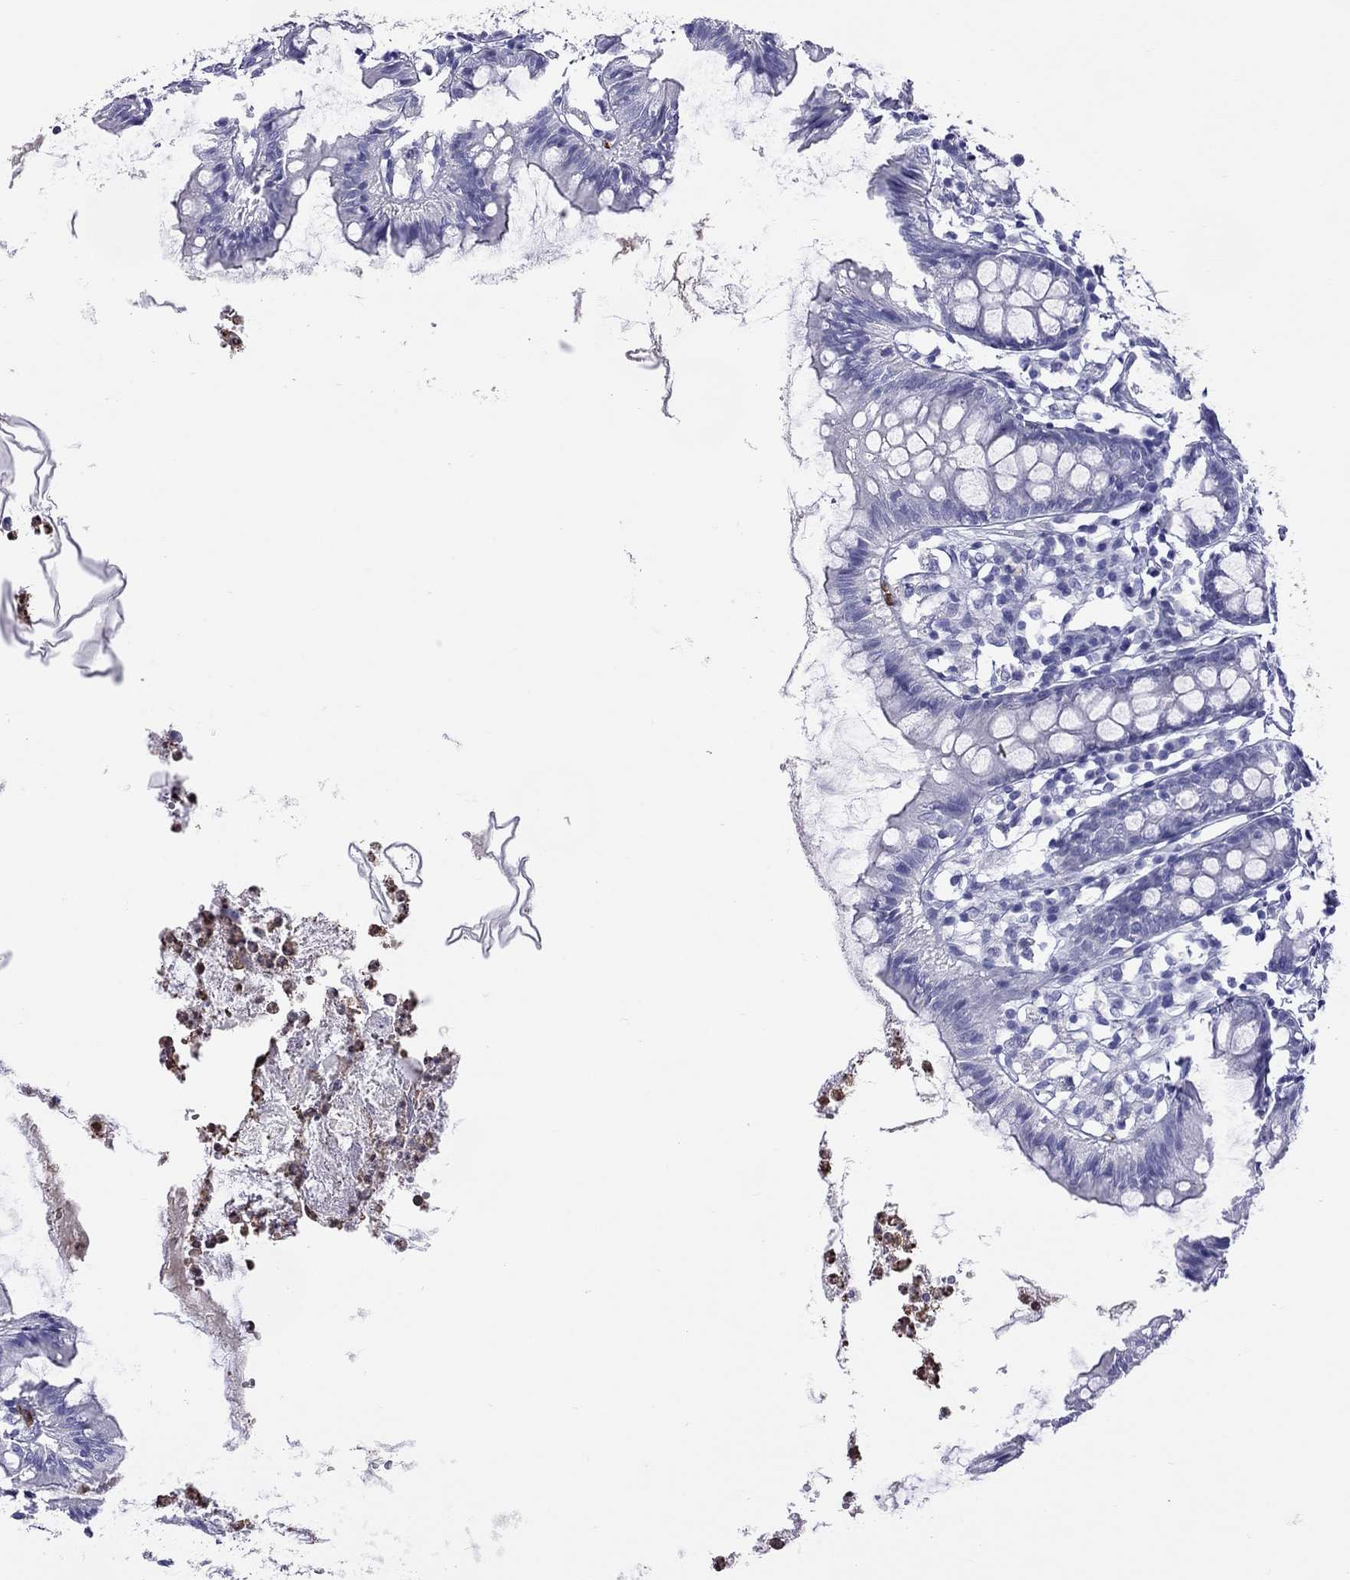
{"staining": {"intensity": "negative", "quantity": "none", "location": "none"}, "tissue": "colon", "cell_type": "Endothelial cells", "image_type": "normal", "snomed": [{"axis": "morphology", "description": "Normal tissue, NOS"}, {"axis": "topography", "description": "Colon"}], "caption": "Unremarkable colon was stained to show a protein in brown. There is no significant expression in endothelial cells. Brightfield microscopy of immunohistochemistry (IHC) stained with DAB (3,3'-diaminobenzidine) (brown) and hematoxylin (blue), captured at high magnification.", "gene": "SLAMF1", "patient": {"sex": "female", "age": 84}}